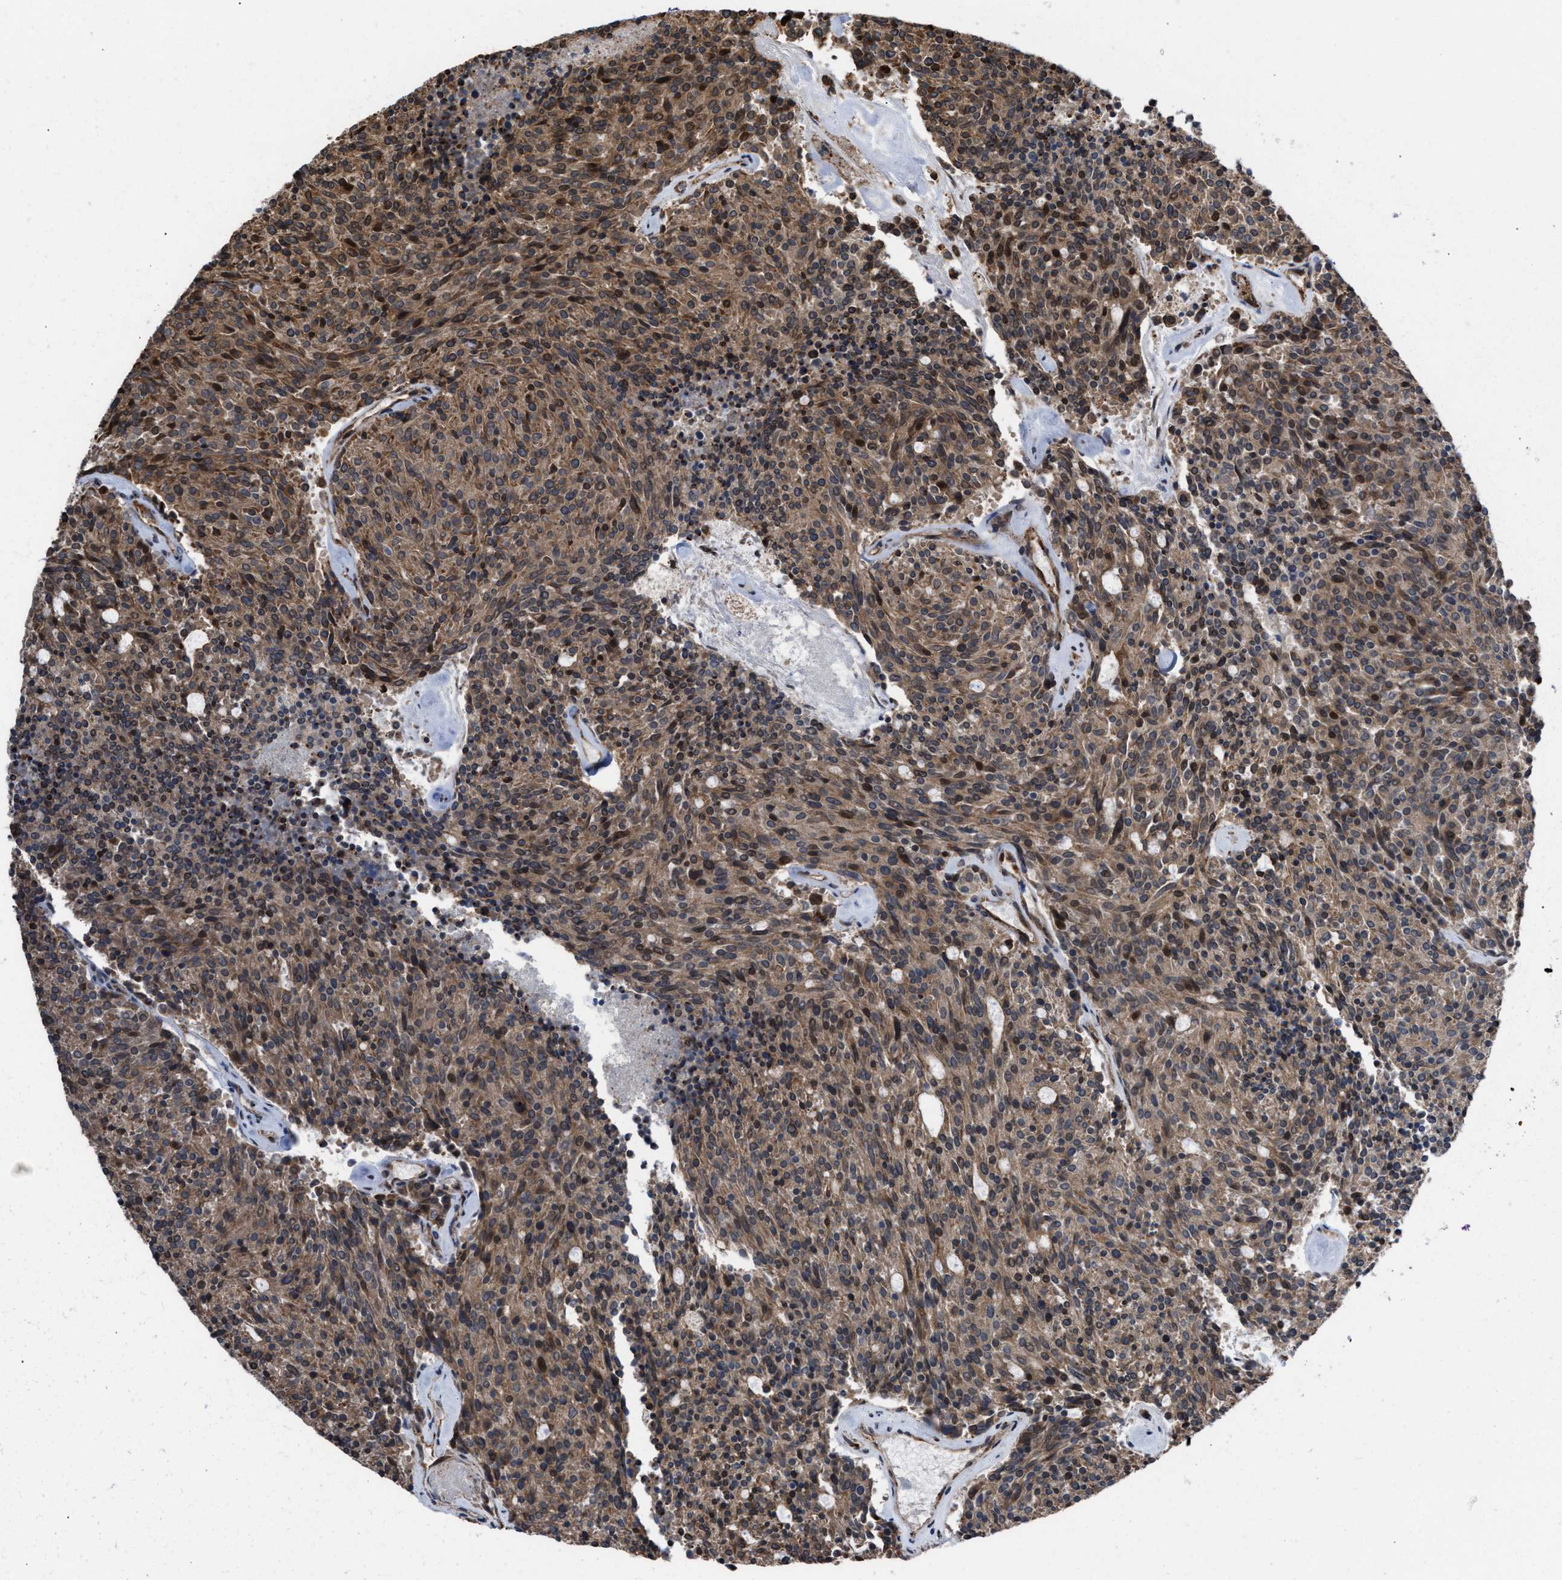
{"staining": {"intensity": "moderate", "quantity": ">75%", "location": "cytoplasmic/membranous"}, "tissue": "carcinoid", "cell_type": "Tumor cells", "image_type": "cancer", "snomed": [{"axis": "morphology", "description": "Carcinoid, malignant, NOS"}, {"axis": "topography", "description": "Pancreas"}], "caption": "Tumor cells display moderate cytoplasmic/membranous expression in approximately >75% of cells in malignant carcinoid.", "gene": "TP53BP2", "patient": {"sex": "female", "age": 54}}